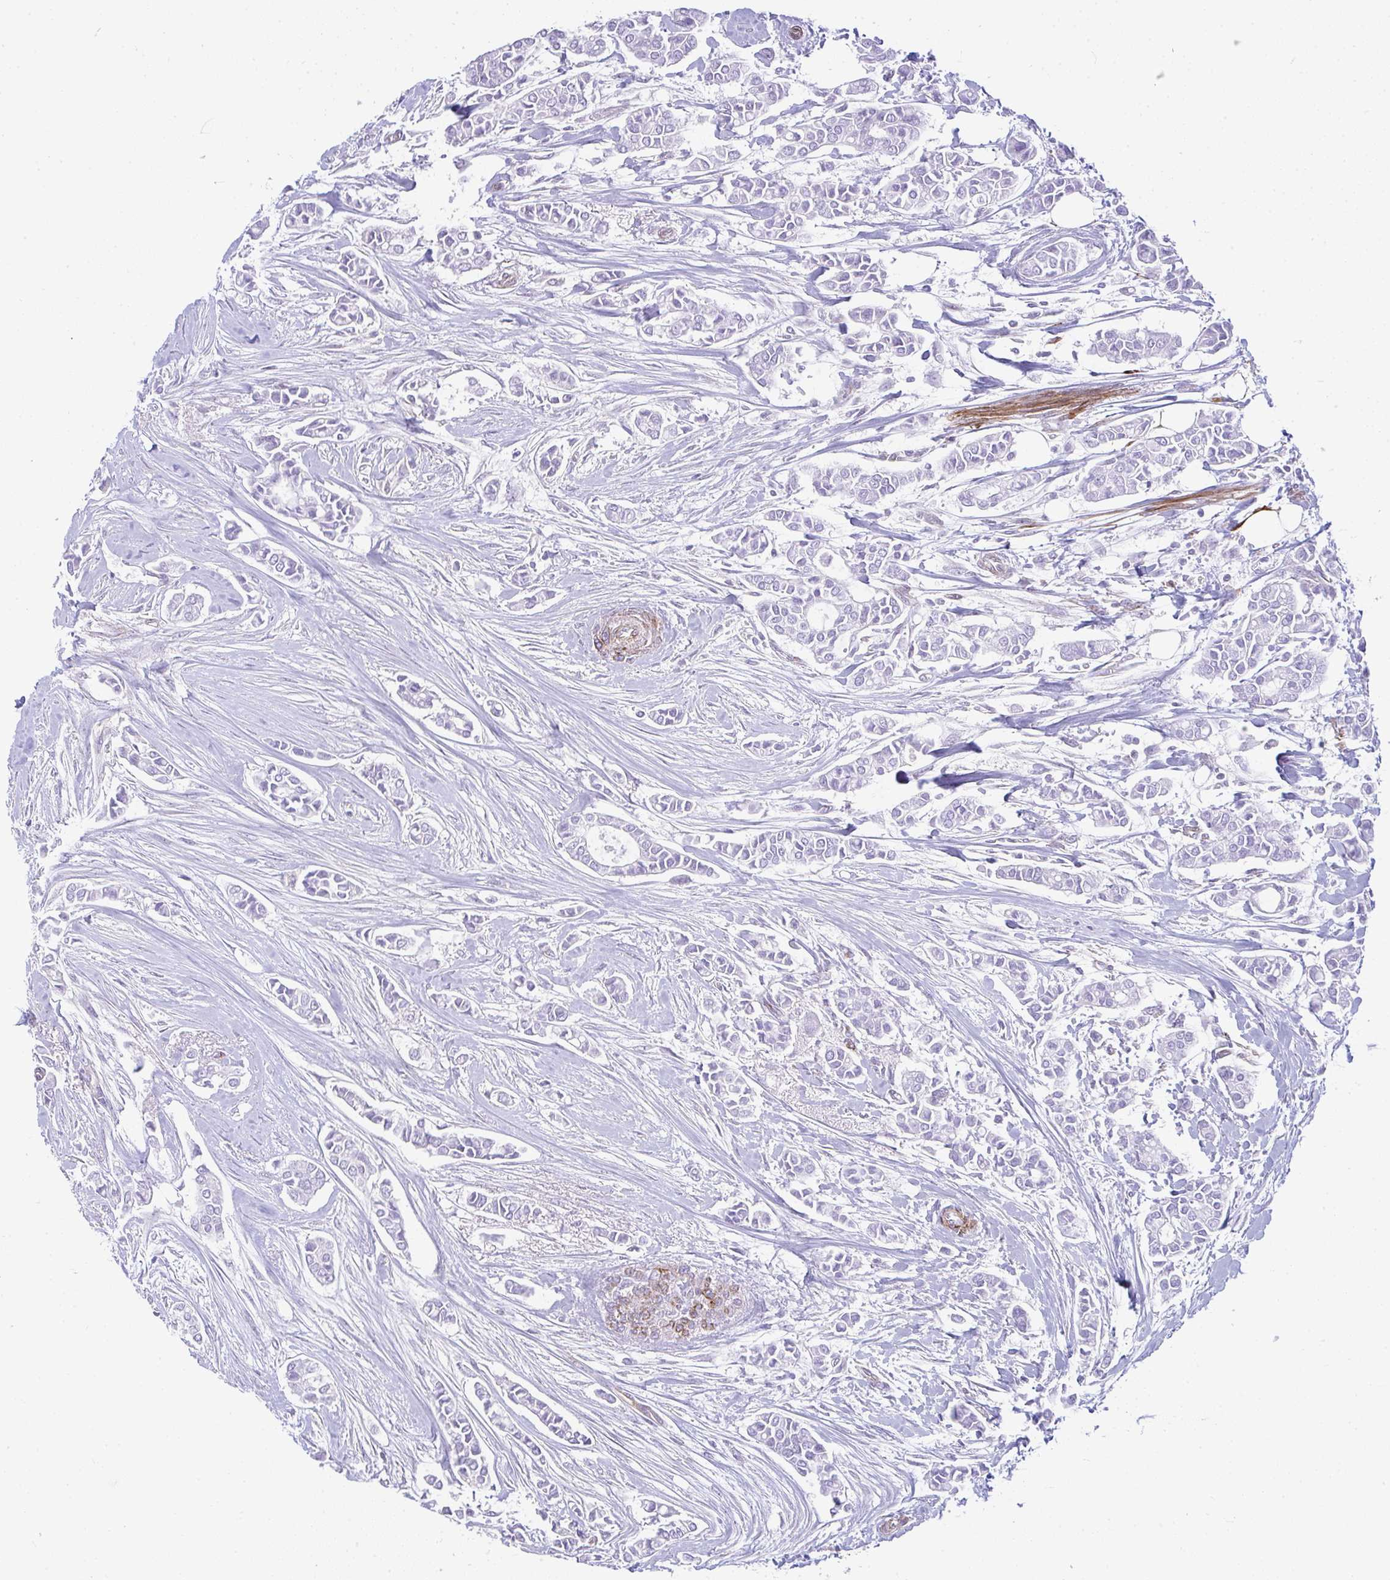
{"staining": {"intensity": "negative", "quantity": "none", "location": "none"}, "tissue": "breast cancer", "cell_type": "Tumor cells", "image_type": "cancer", "snomed": [{"axis": "morphology", "description": "Duct carcinoma"}, {"axis": "topography", "description": "Breast"}], "caption": "High power microscopy histopathology image of an immunohistochemistry photomicrograph of breast cancer (invasive ductal carcinoma), revealing no significant staining in tumor cells.", "gene": "CDRT15", "patient": {"sex": "female", "age": 84}}